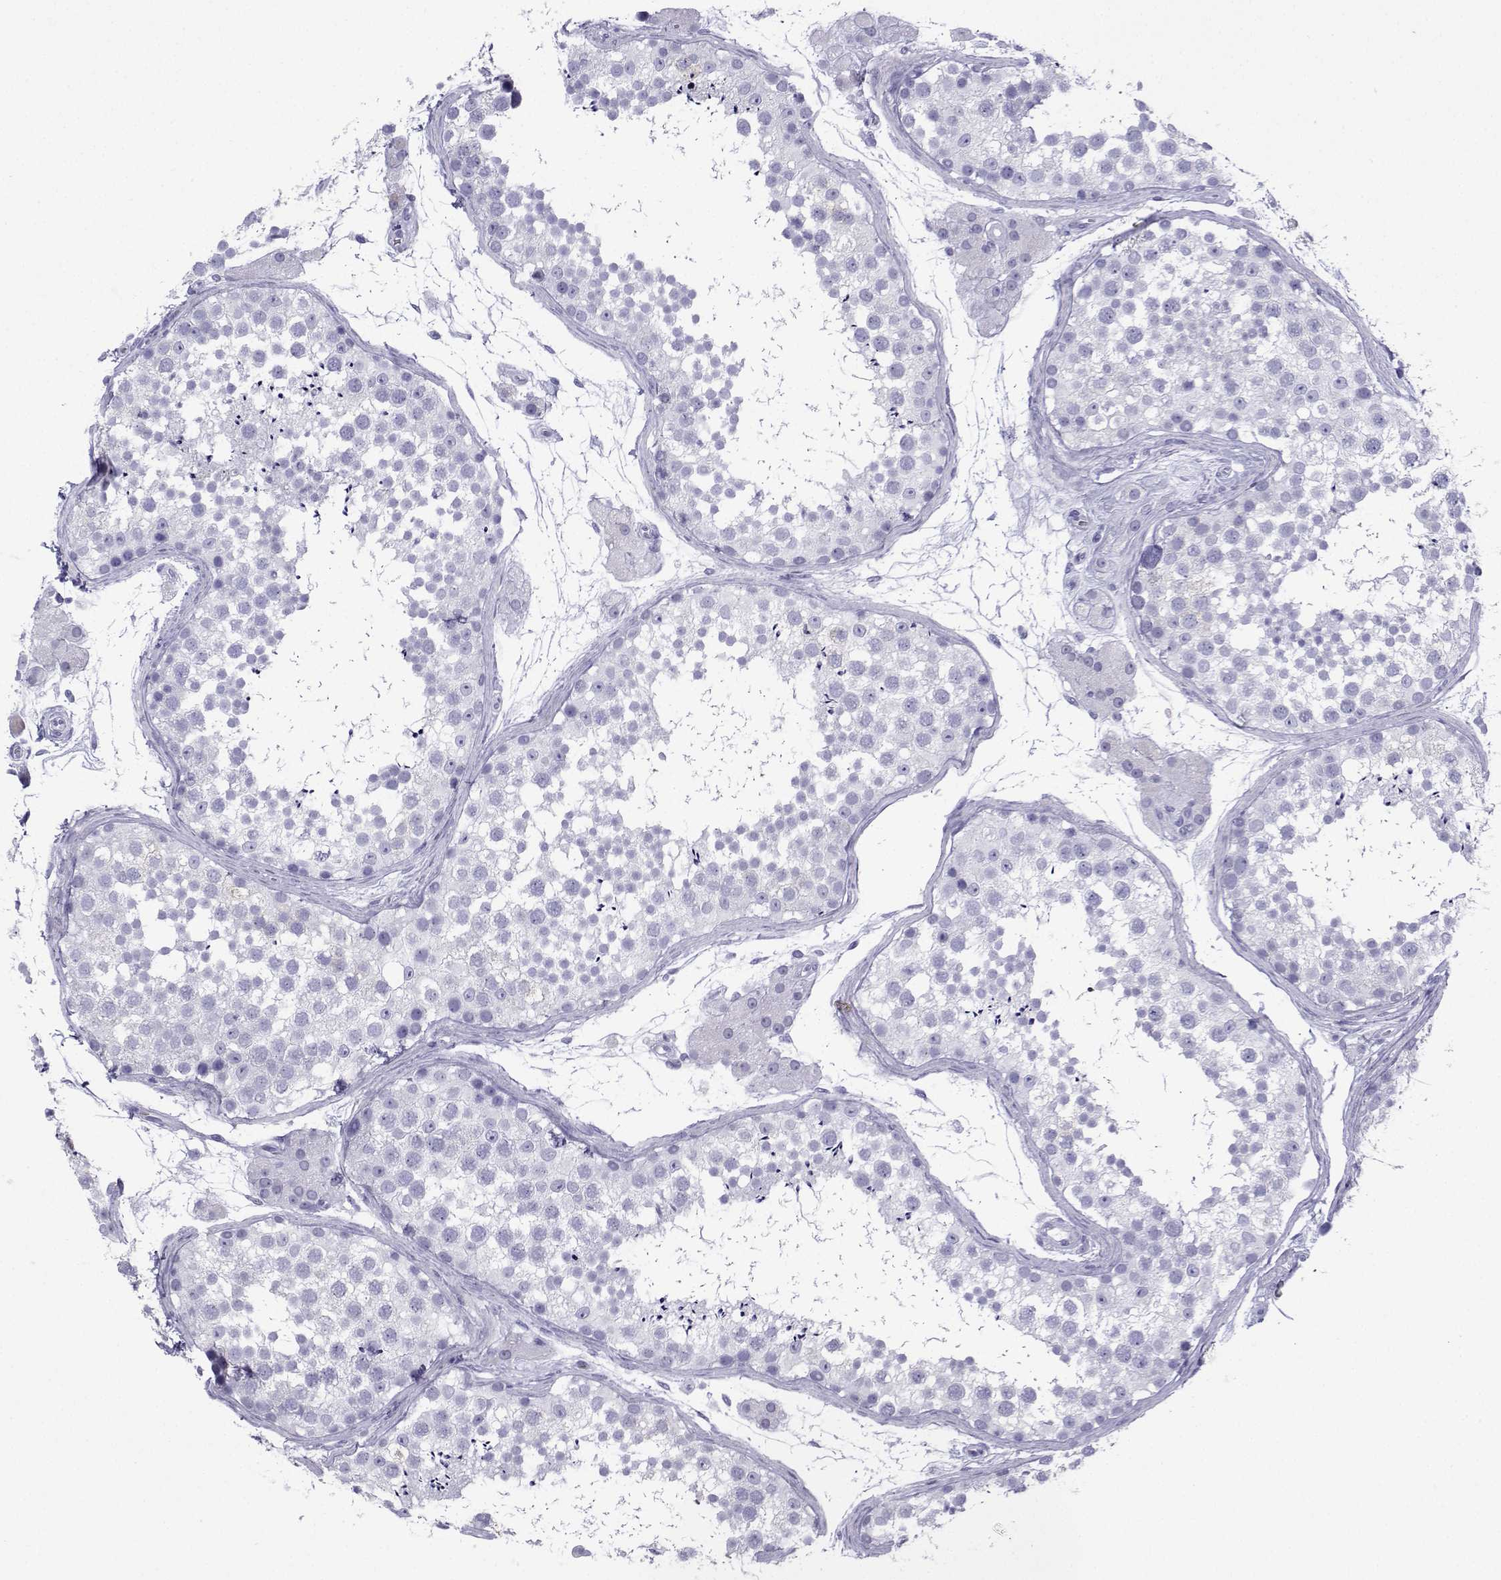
{"staining": {"intensity": "negative", "quantity": "none", "location": "none"}, "tissue": "testis", "cell_type": "Cells in seminiferous ducts", "image_type": "normal", "snomed": [{"axis": "morphology", "description": "Normal tissue, NOS"}, {"axis": "topography", "description": "Testis"}], "caption": "High power microscopy photomicrograph of an immunohistochemistry photomicrograph of normal testis, revealing no significant expression in cells in seminiferous ducts.", "gene": "TRIM46", "patient": {"sex": "male", "age": 41}}